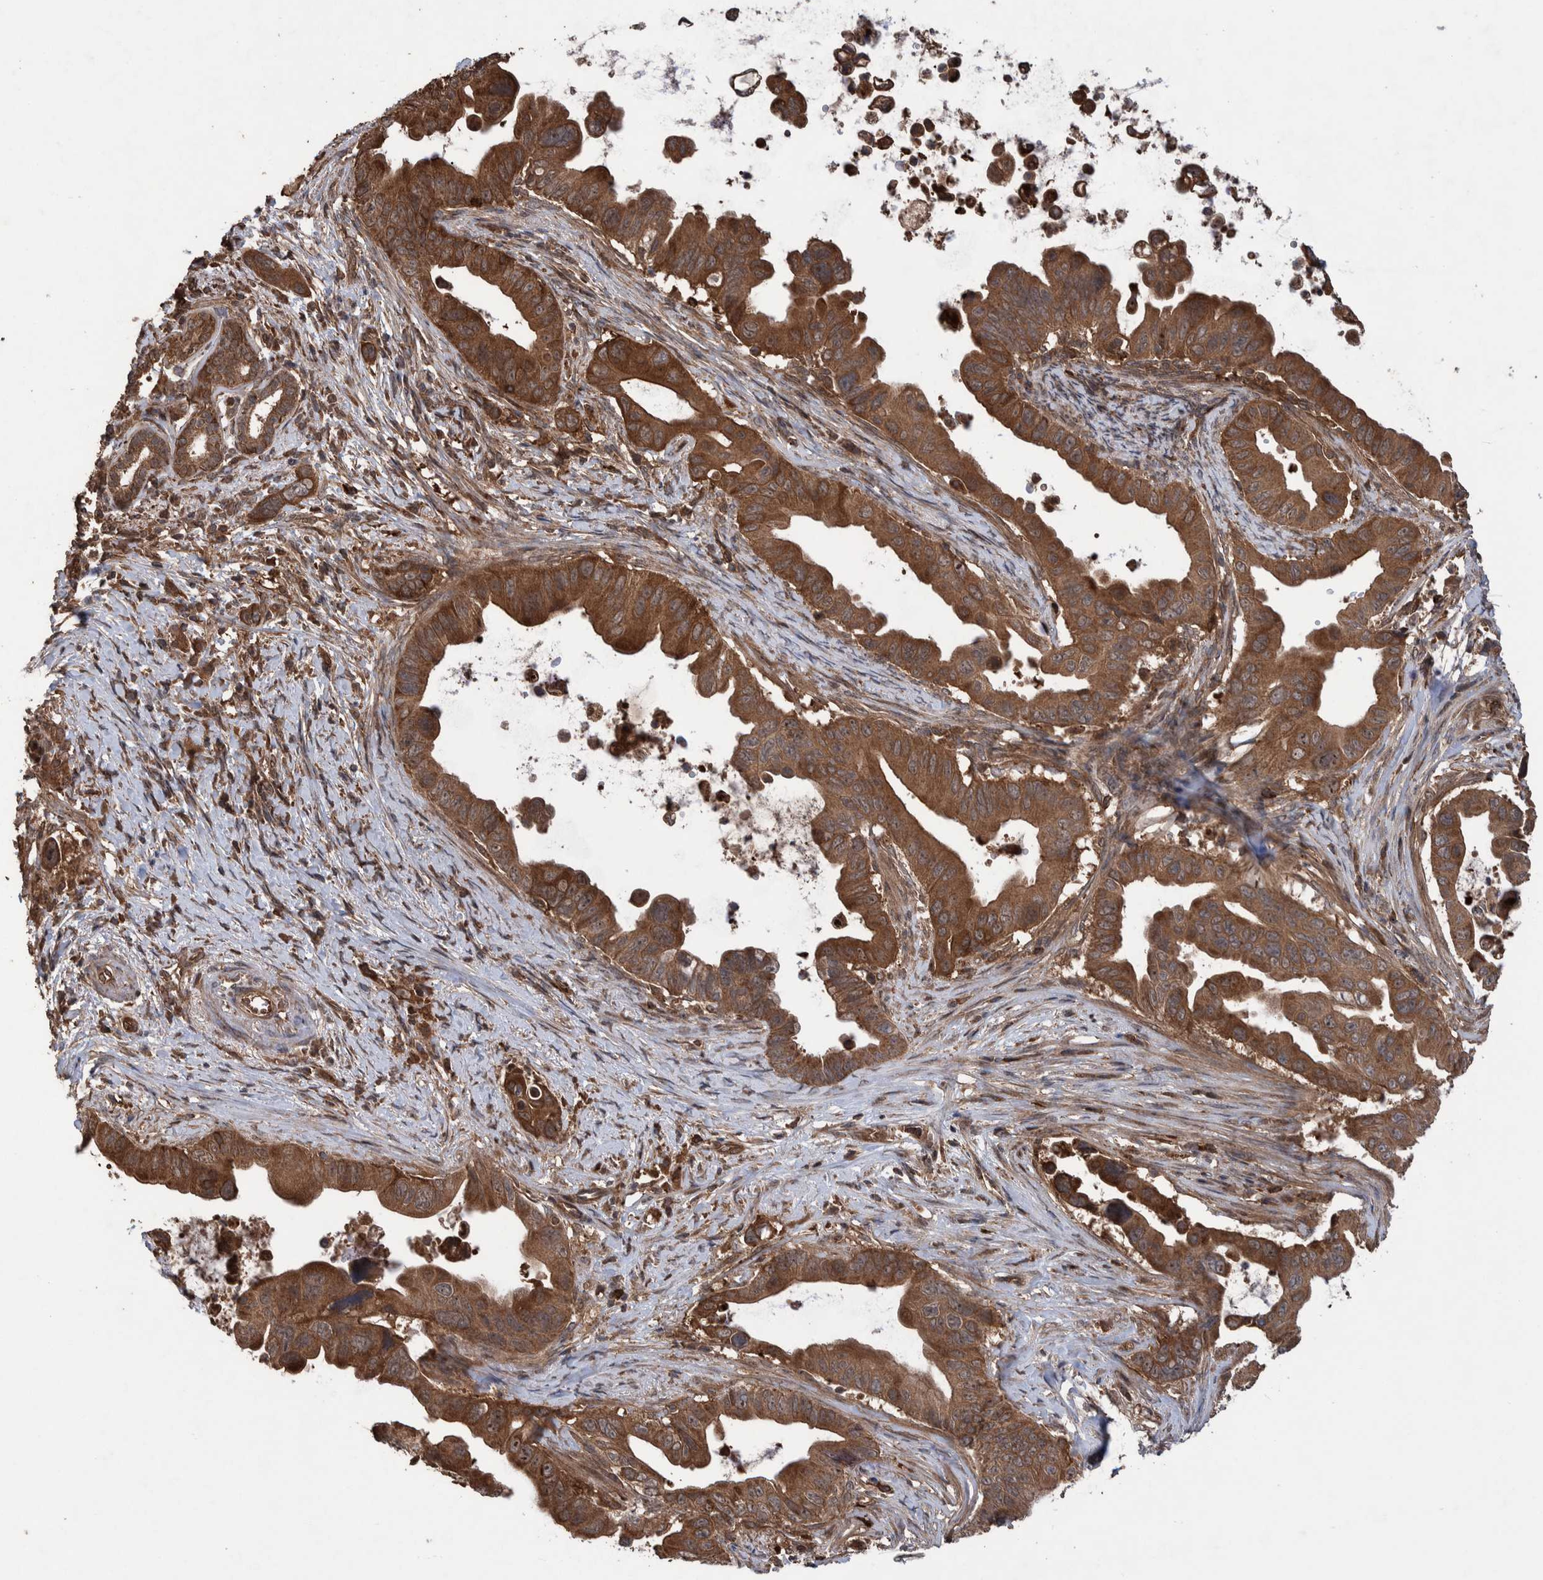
{"staining": {"intensity": "strong", "quantity": ">75%", "location": "cytoplasmic/membranous"}, "tissue": "pancreatic cancer", "cell_type": "Tumor cells", "image_type": "cancer", "snomed": [{"axis": "morphology", "description": "Adenocarcinoma, NOS"}, {"axis": "topography", "description": "Pancreas"}], "caption": "A histopathology image of pancreatic cancer (adenocarcinoma) stained for a protein demonstrates strong cytoplasmic/membranous brown staining in tumor cells.", "gene": "TRIM16", "patient": {"sex": "female", "age": 72}}